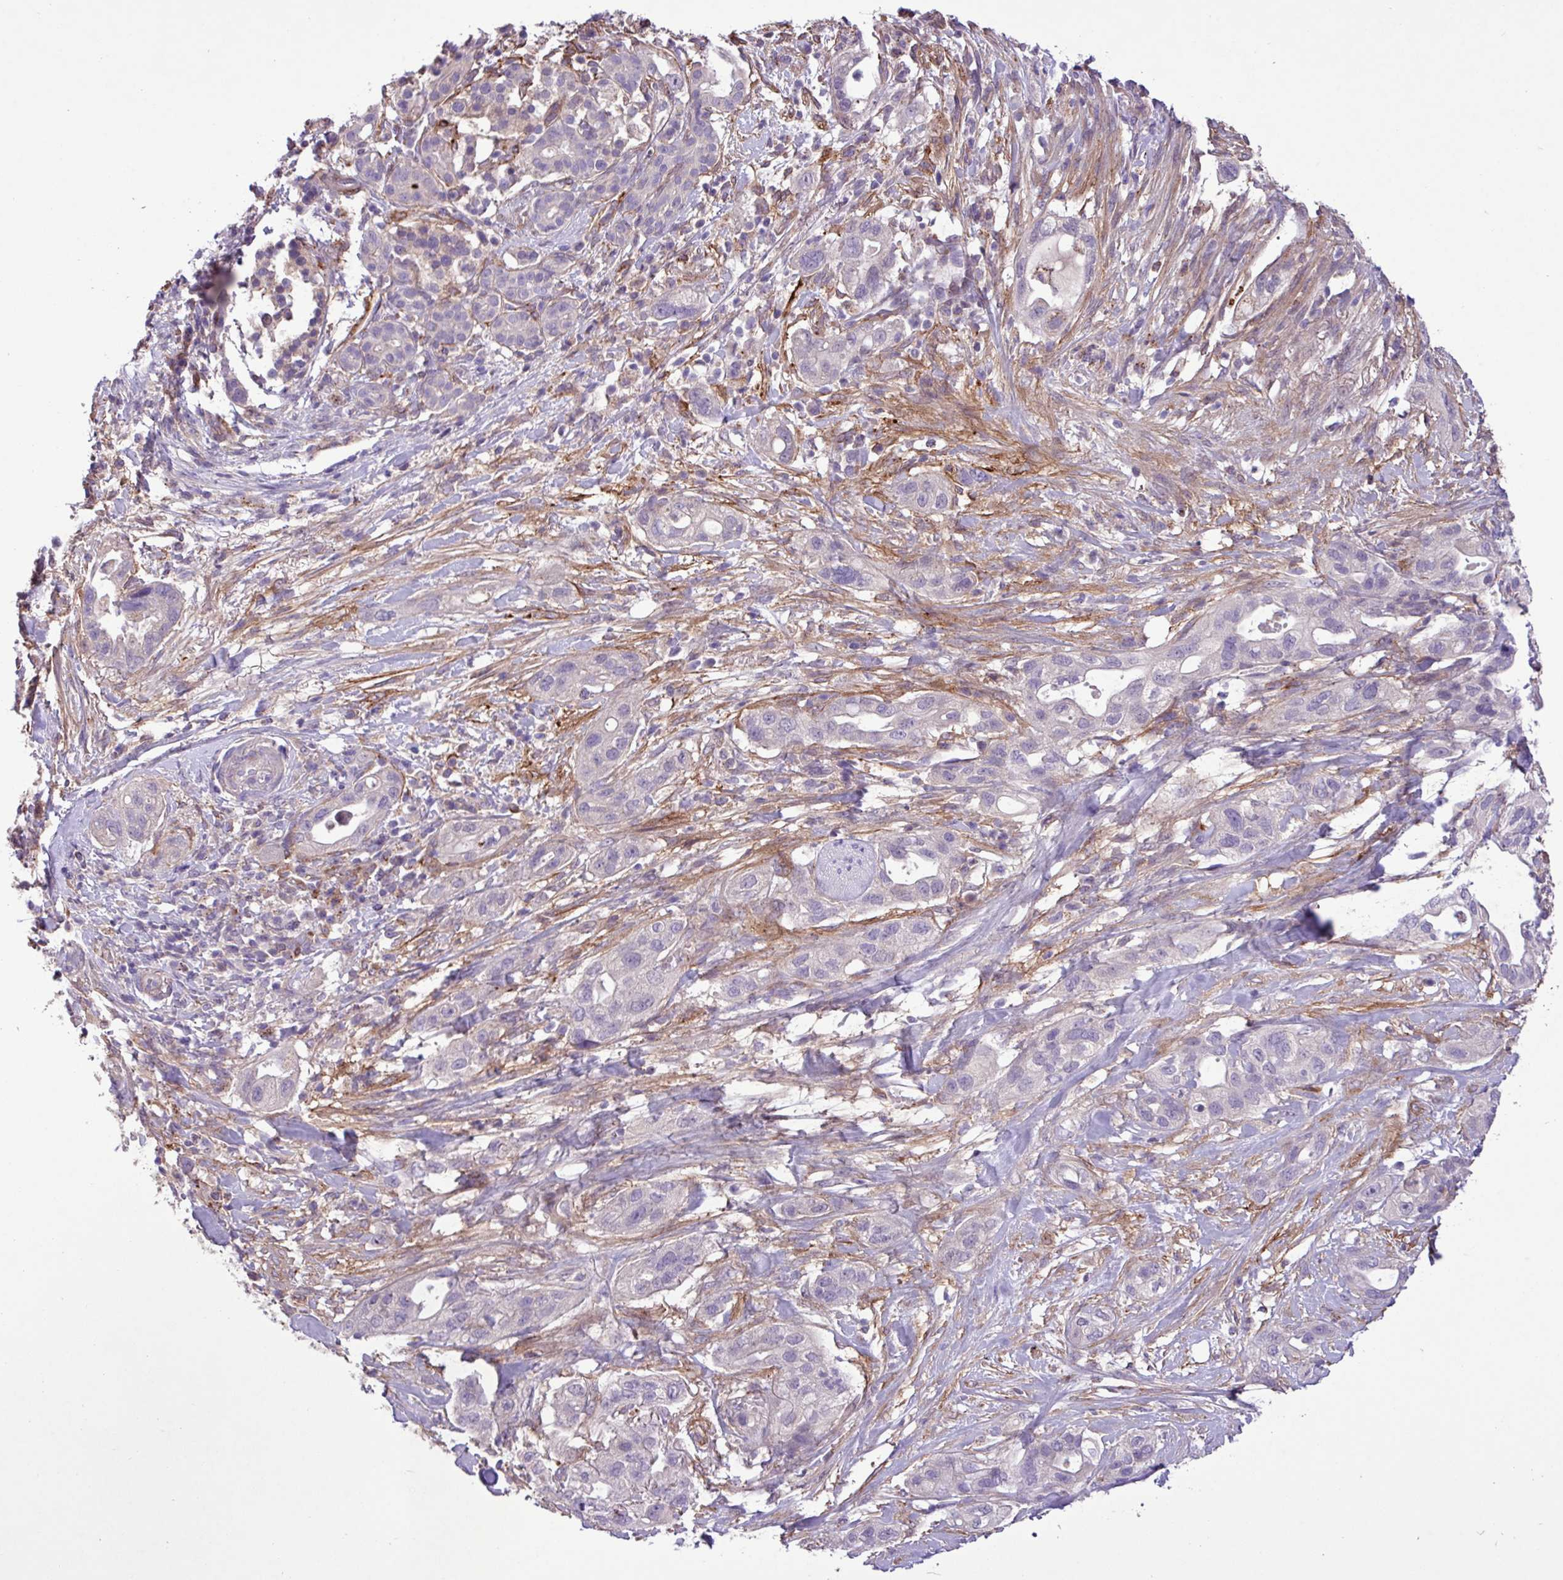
{"staining": {"intensity": "negative", "quantity": "none", "location": "none"}, "tissue": "pancreatic cancer", "cell_type": "Tumor cells", "image_type": "cancer", "snomed": [{"axis": "morphology", "description": "Adenocarcinoma, NOS"}, {"axis": "topography", "description": "Pancreas"}], "caption": "Immunohistochemistry (IHC) histopathology image of neoplastic tissue: human pancreatic adenocarcinoma stained with DAB (3,3'-diaminobenzidine) shows no significant protein positivity in tumor cells.", "gene": "CD248", "patient": {"sex": "male", "age": 44}}